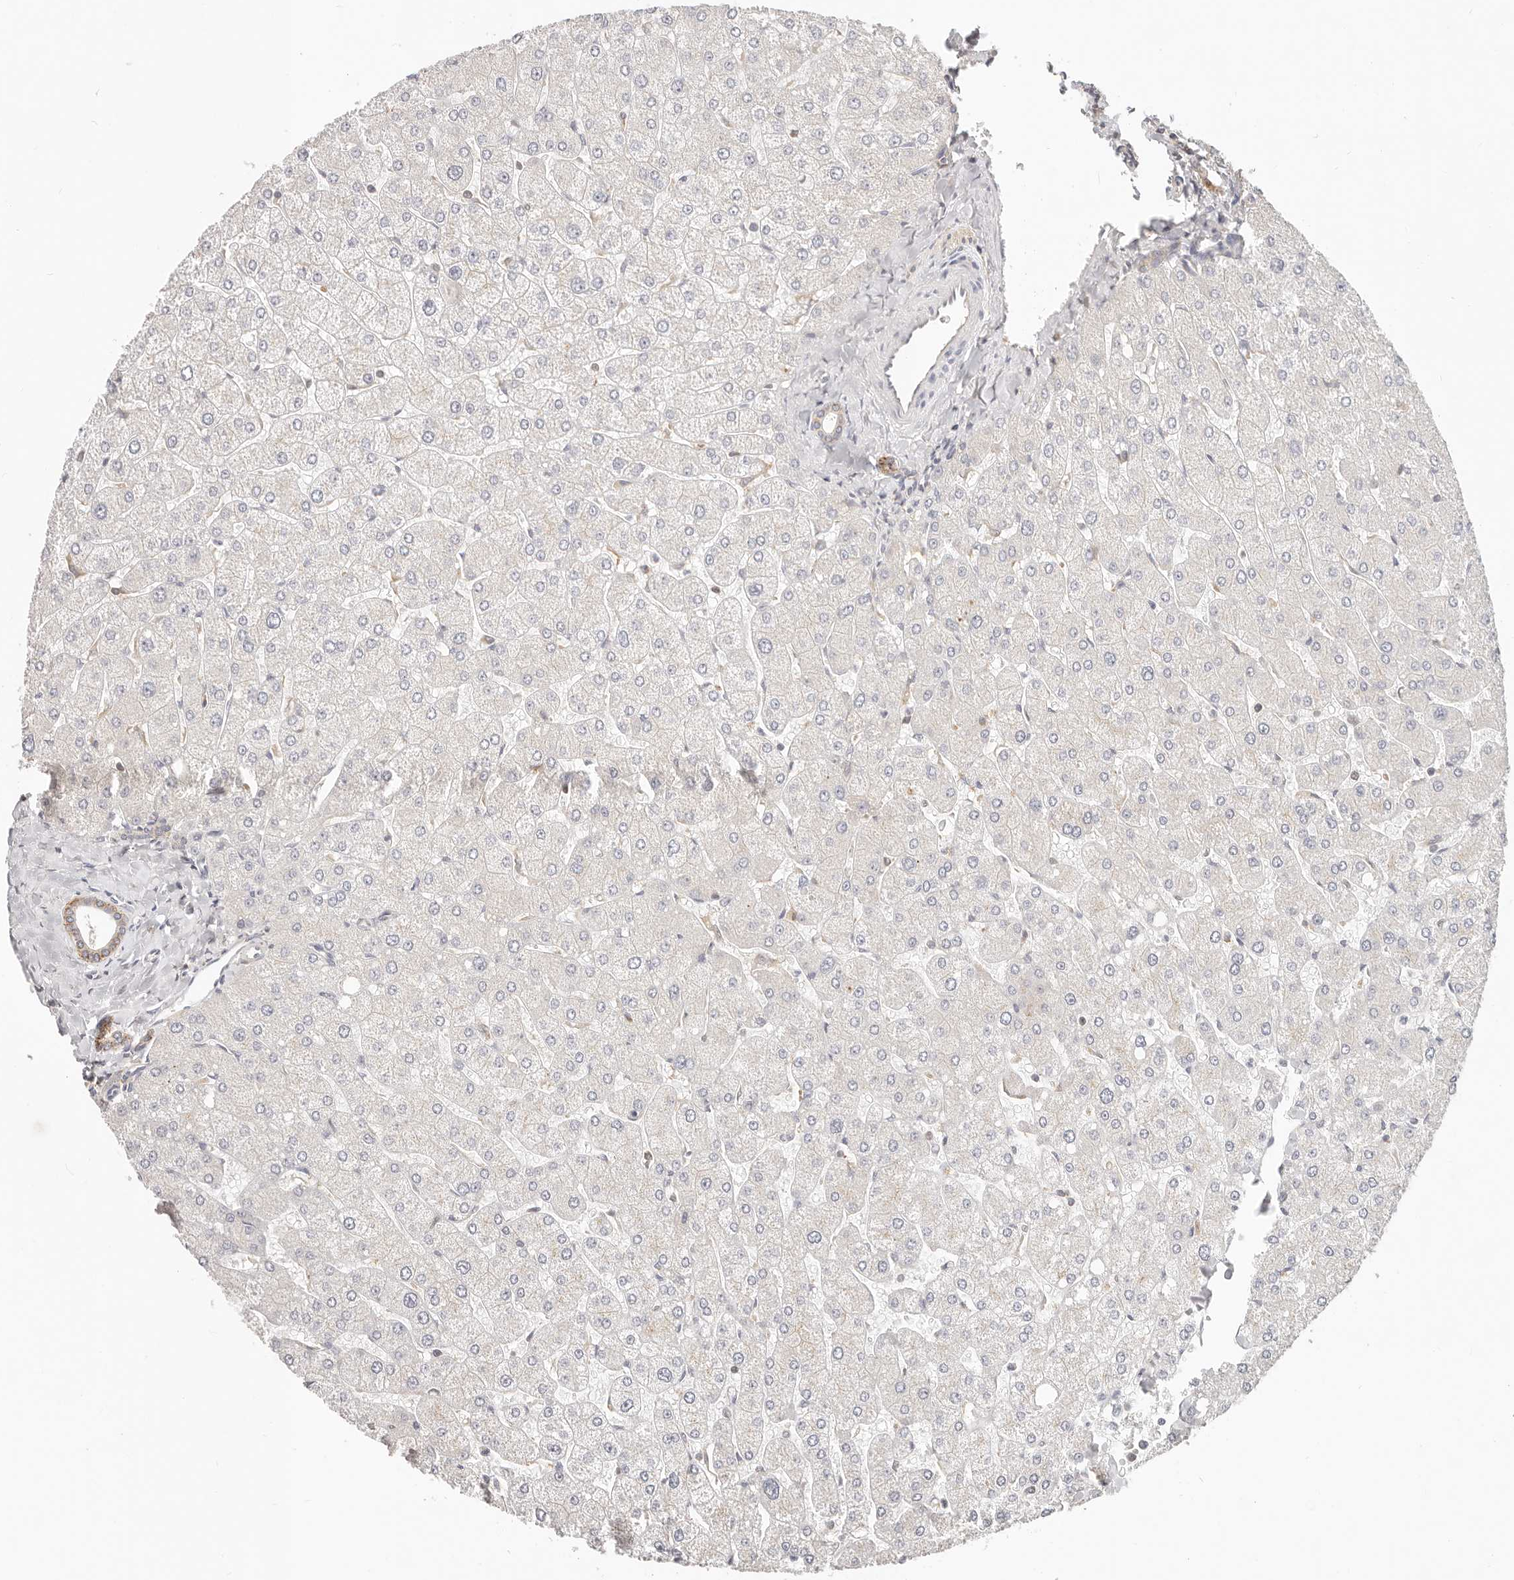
{"staining": {"intensity": "weak", "quantity": "25%-75%", "location": "cytoplasmic/membranous"}, "tissue": "liver", "cell_type": "Cholangiocytes", "image_type": "normal", "snomed": [{"axis": "morphology", "description": "Normal tissue, NOS"}, {"axis": "topography", "description": "Liver"}], "caption": "Protein expression analysis of benign human liver reveals weak cytoplasmic/membranous positivity in approximately 25%-75% of cholangiocytes. The staining was performed using DAB (3,3'-diaminobenzidine), with brown indicating positive protein expression. Nuclei are stained blue with hematoxylin.", "gene": "DTNBP1", "patient": {"sex": "male", "age": 55}}